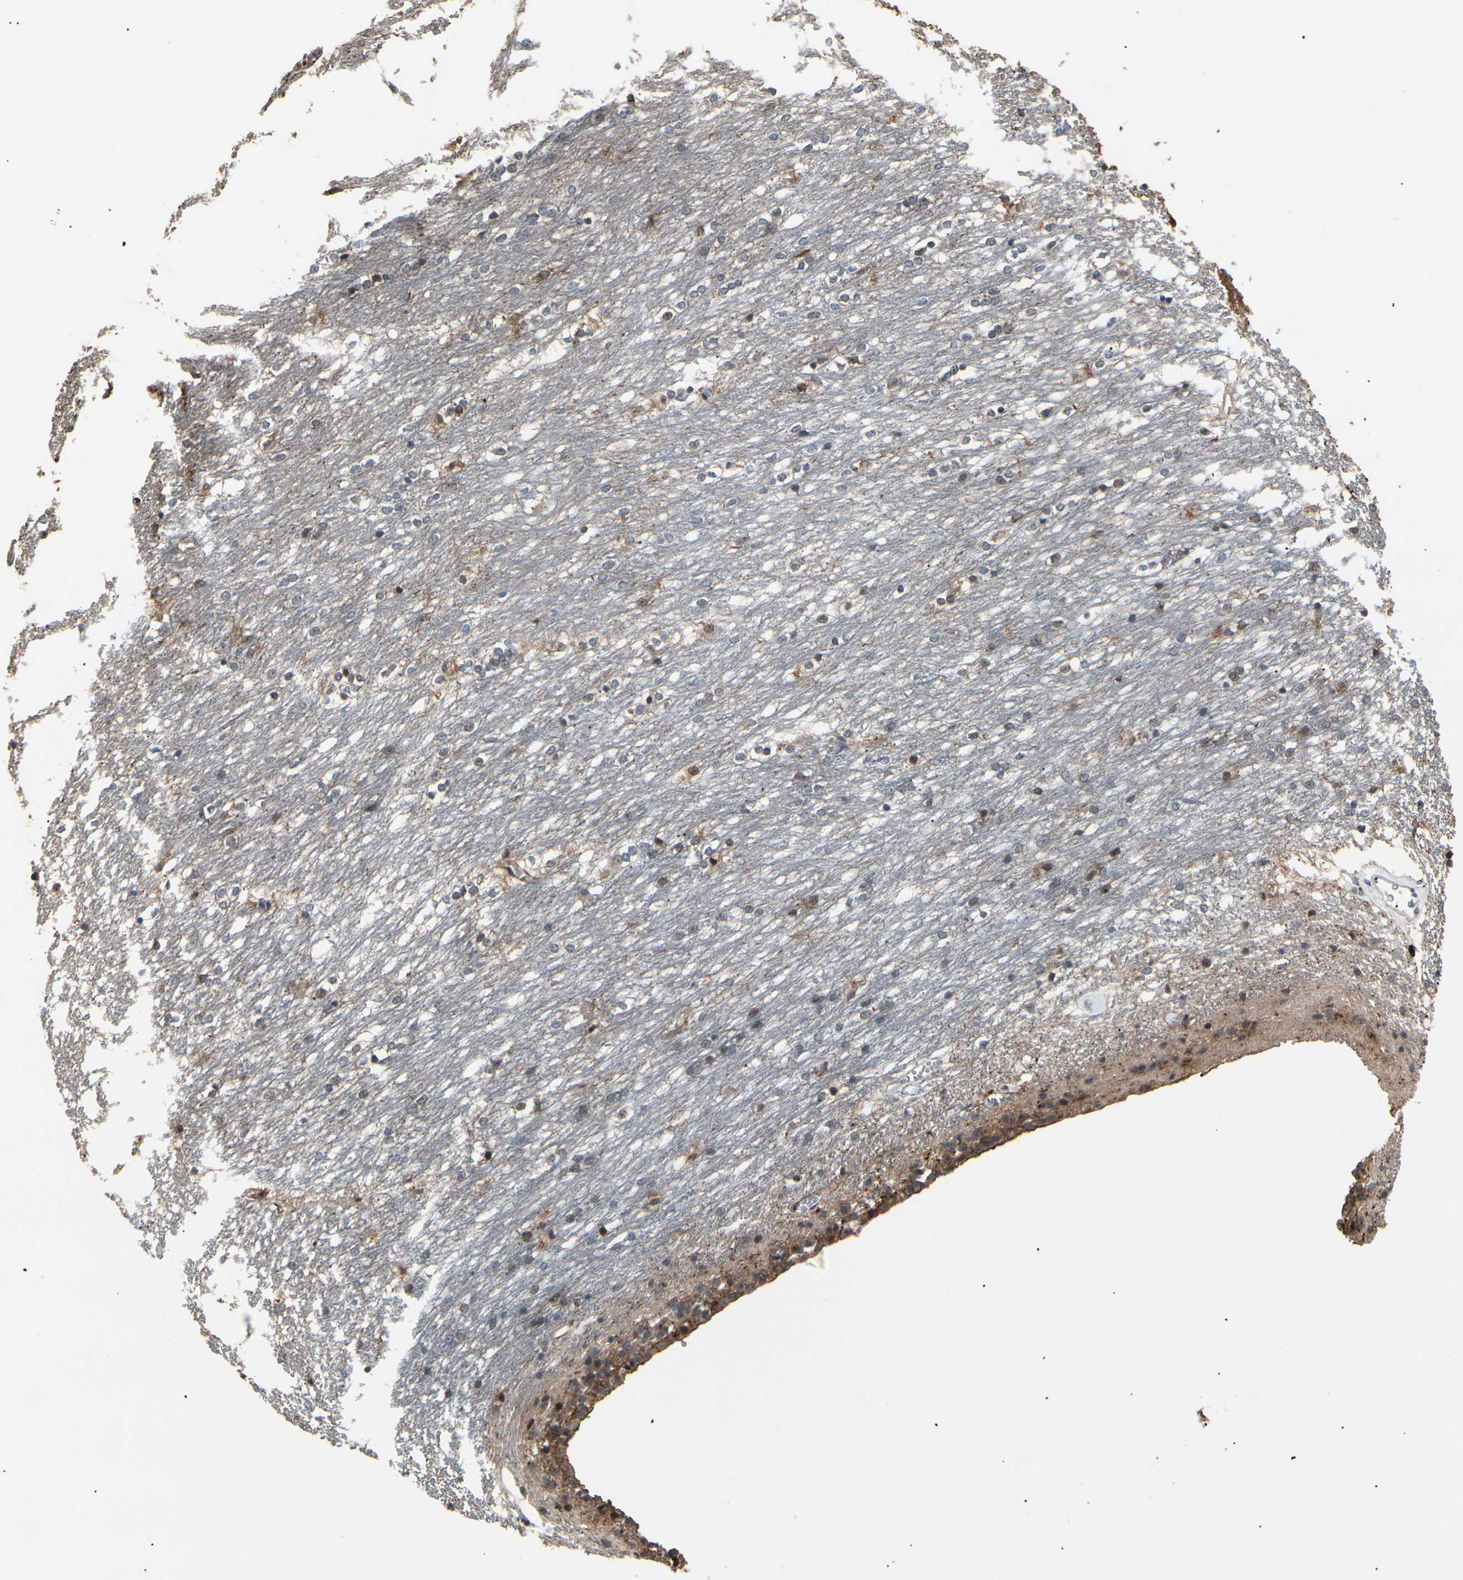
{"staining": {"intensity": "moderate", "quantity": "25%-75%", "location": "cytoplasmic/membranous"}, "tissue": "caudate", "cell_type": "Glial cells", "image_type": "normal", "snomed": [{"axis": "morphology", "description": "Normal tissue, NOS"}, {"axis": "topography", "description": "Lateral ventricle wall"}], "caption": "Normal caudate exhibits moderate cytoplasmic/membranous expression in about 25%-75% of glial cells, visualized by immunohistochemistry. The staining was performed using DAB (3,3'-diaminobenzidine), with brown indicating positive protein expression. Nuclei are stained blue with hematoxylin.", "gene": "MAPK13", "patient": {"sex": "female", "age": 19}}